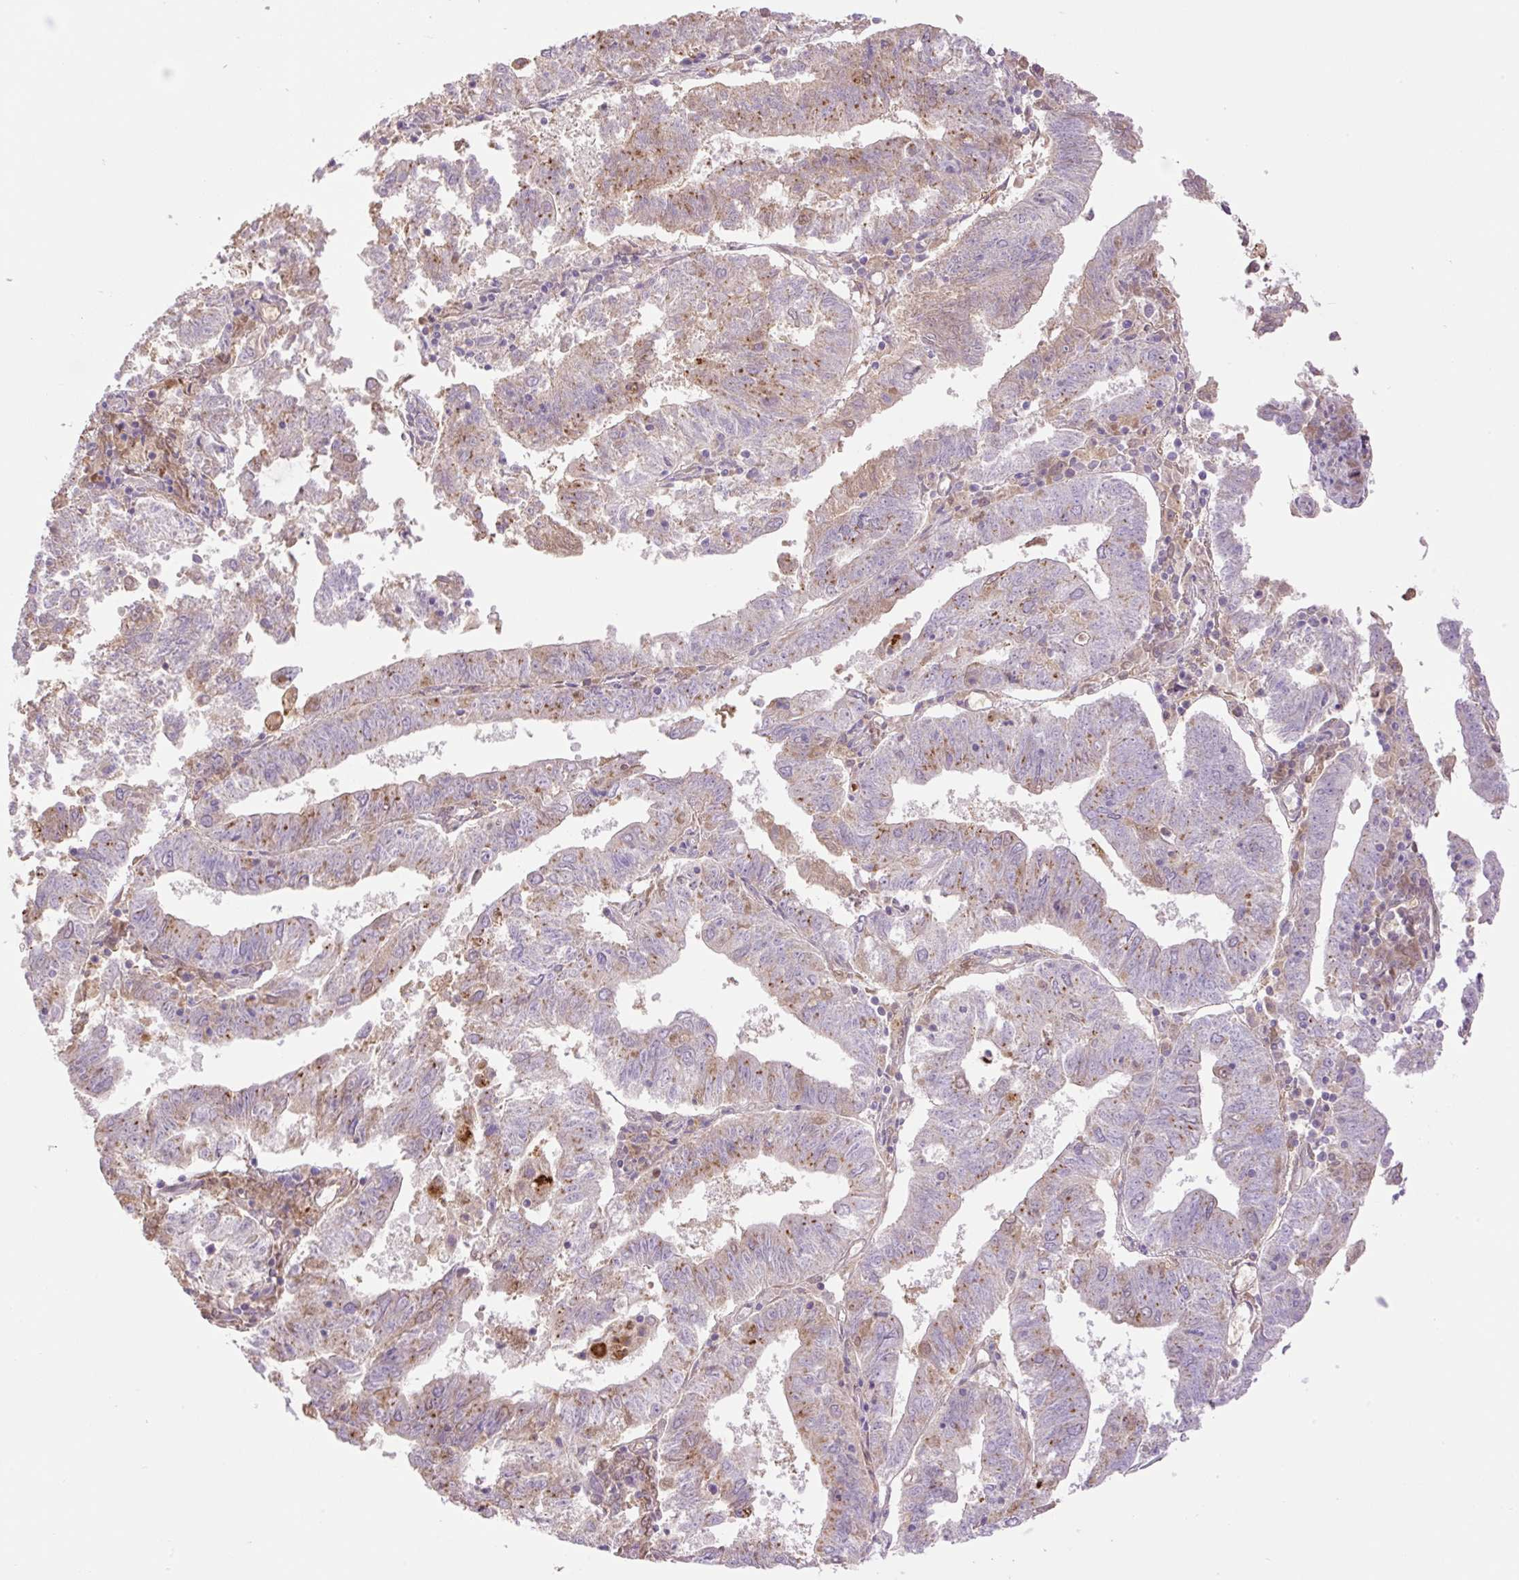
{"staining": {"intensity": "negative", "quantity": "none", "location": "none"}, "tissue": "endometrial cancer", "cell_type": "Tumor cells", "image_type": "cancer", "snomed": [{"axis": "morphology", "description": "Adenocarcinoma, NOS"}, {"axis": "topography", "description": "Endometrium"}], "caption": "A high-resolution image shows IHC staining of adenocarcinoma (endometrial), which displays no significant positivity in tumor cells.", "gene": "HABP4", "patient": {"sex": "female", "age": 82}}